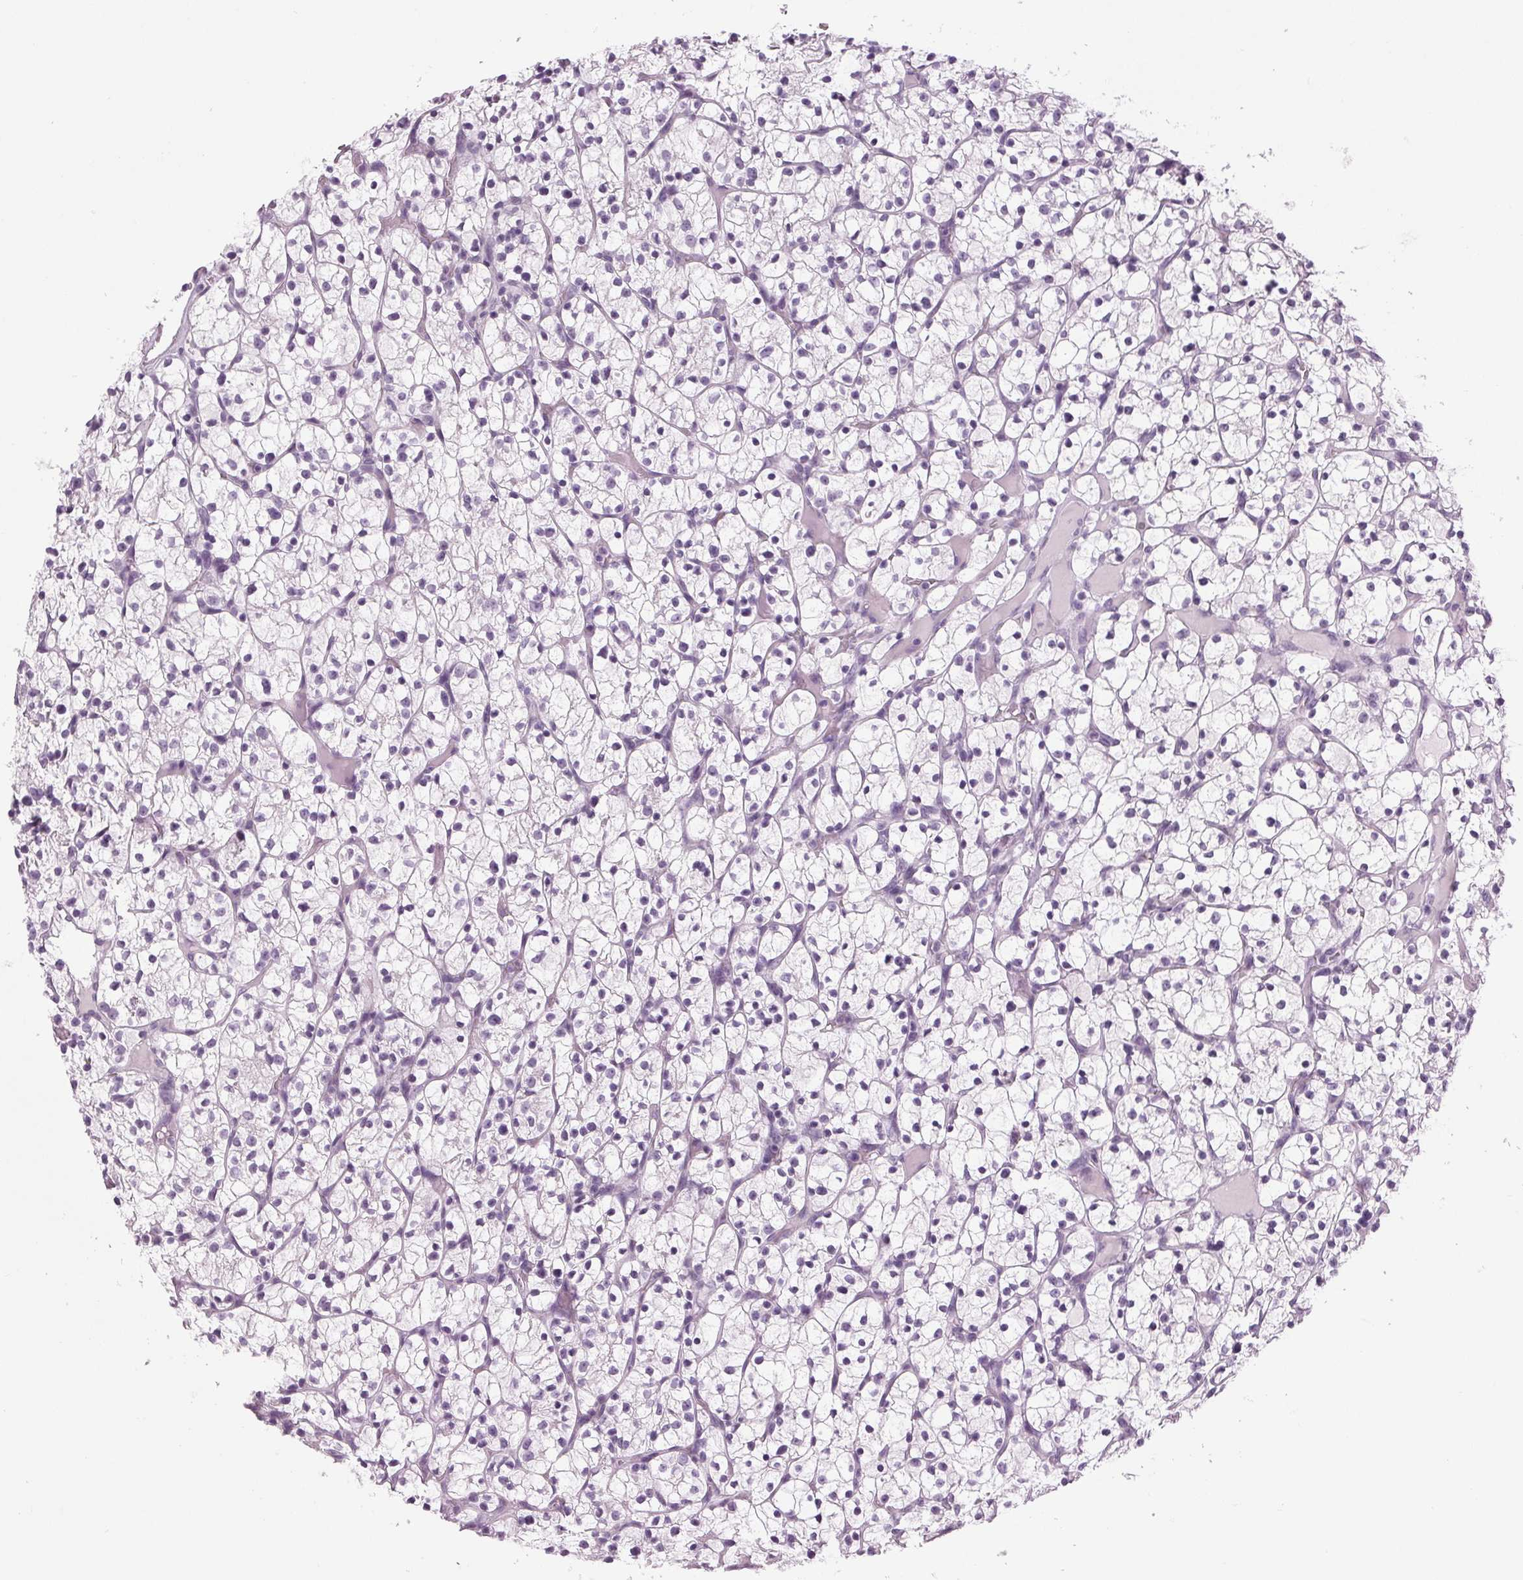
{"staining": {"intensity": "negative", "quantity": "none", "location": "none"}, "tissue": "renal cancer", "cell_type": "Tumor cells", "image_type": "cancer", "snomed": [{"axis": "morphology", "description": "Adenocarcinoma, NOS"}, {"axis": "topography", "description": "Kidney"}], "caption": "Immunohistochemical staining of renal cancer shows no significant staining in tumor cells.", "gene": "DNAH12", "patient": {"sex": "female", "age": 64}}